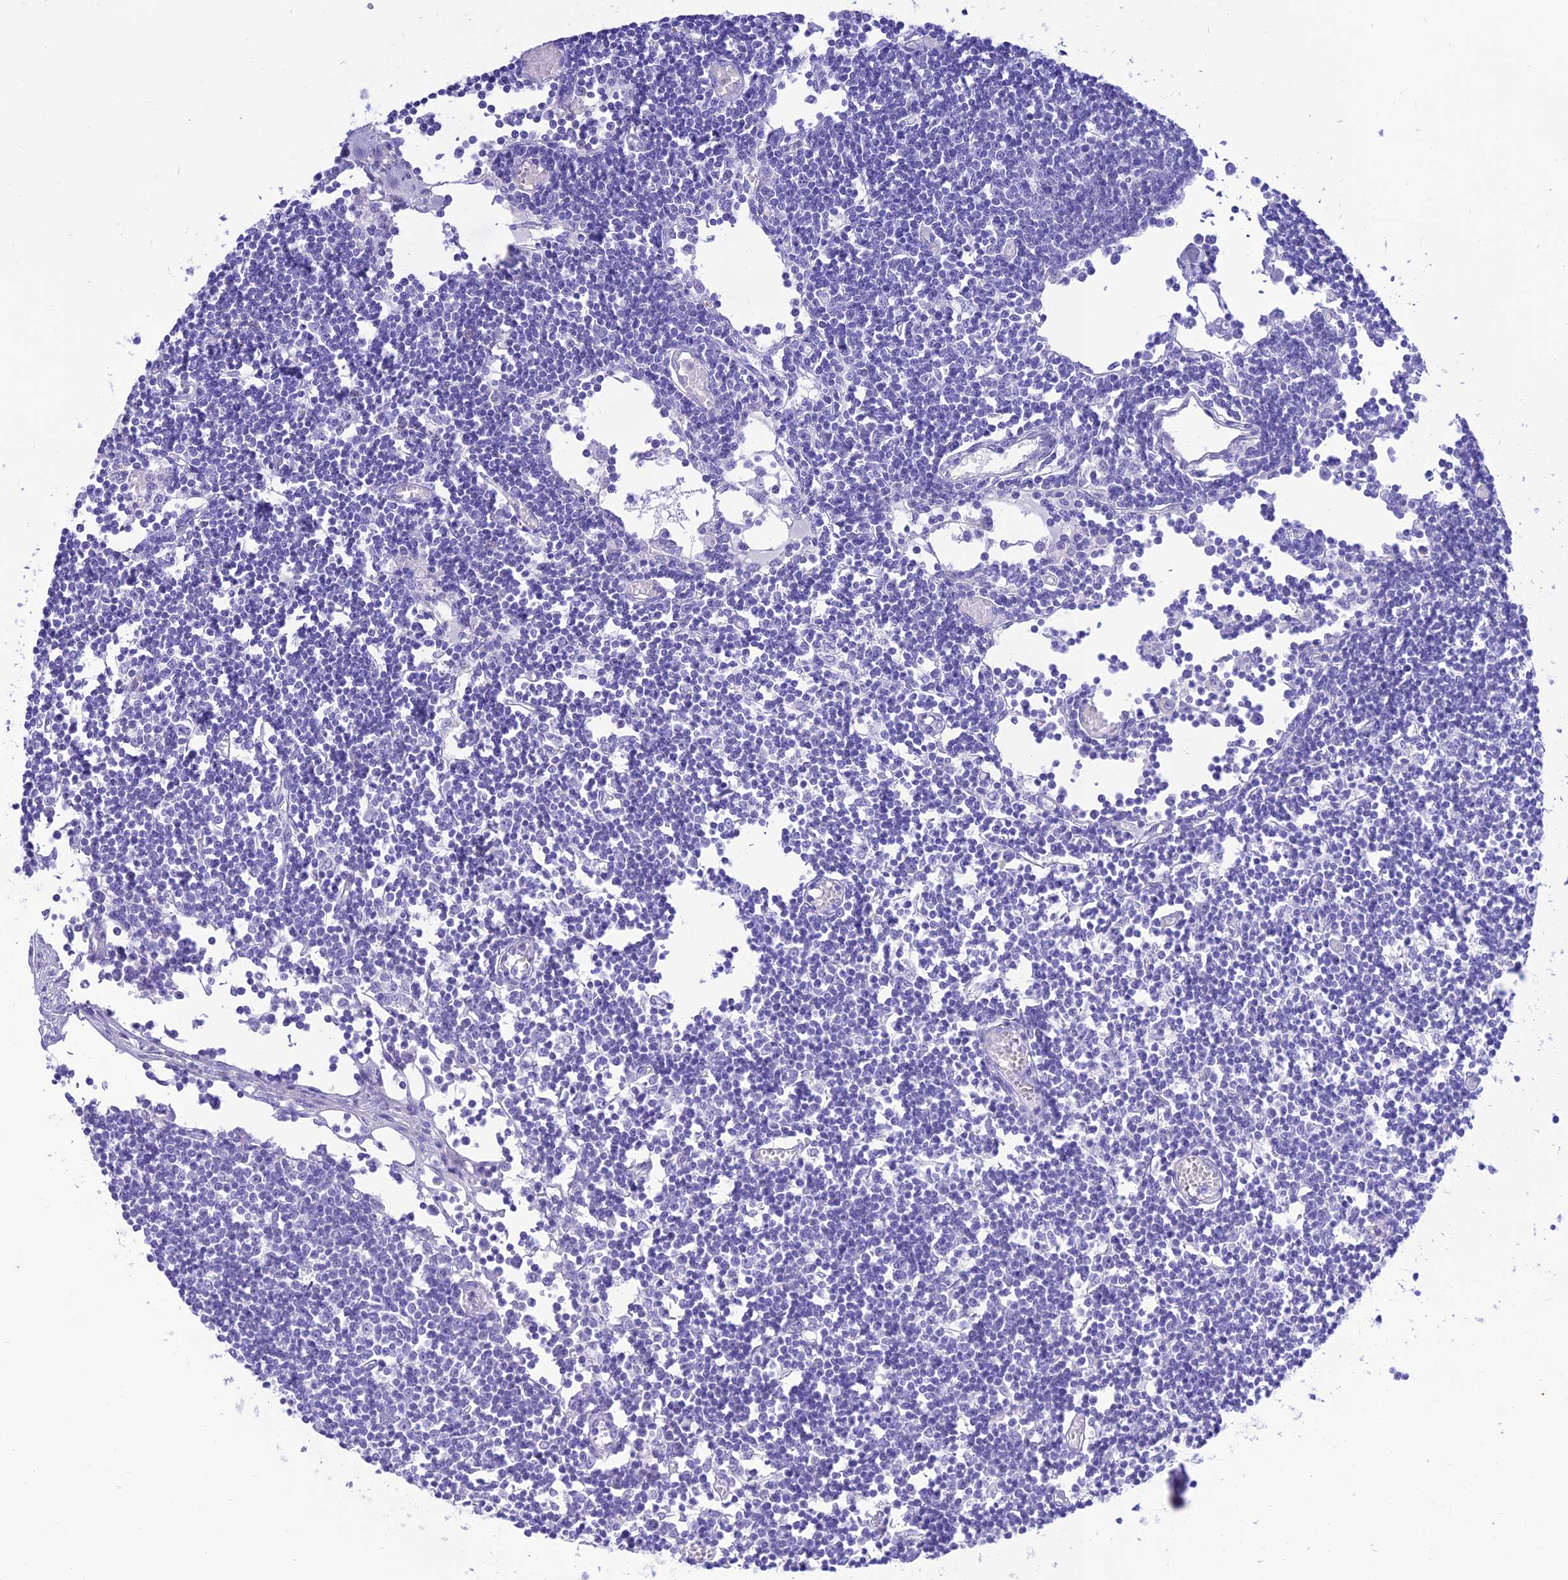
{"staining": {"intensity": "negative", "quantity": "none", "location": "none"}, "tissue": "lymph node", "cell_type": "Germinal center cells", "image_type": "normal", "snomed": [{"axis": "morphology", "description": "Normal tissue, NOS"}, {"axis": "topography", "description": "Lymph node"}], "caption": "Protein analysis of unremarkable lymph node shows no significant staining in germinal center cells.", "gene": "PRNP", "patient": {"sex": "female", "age": 11}}